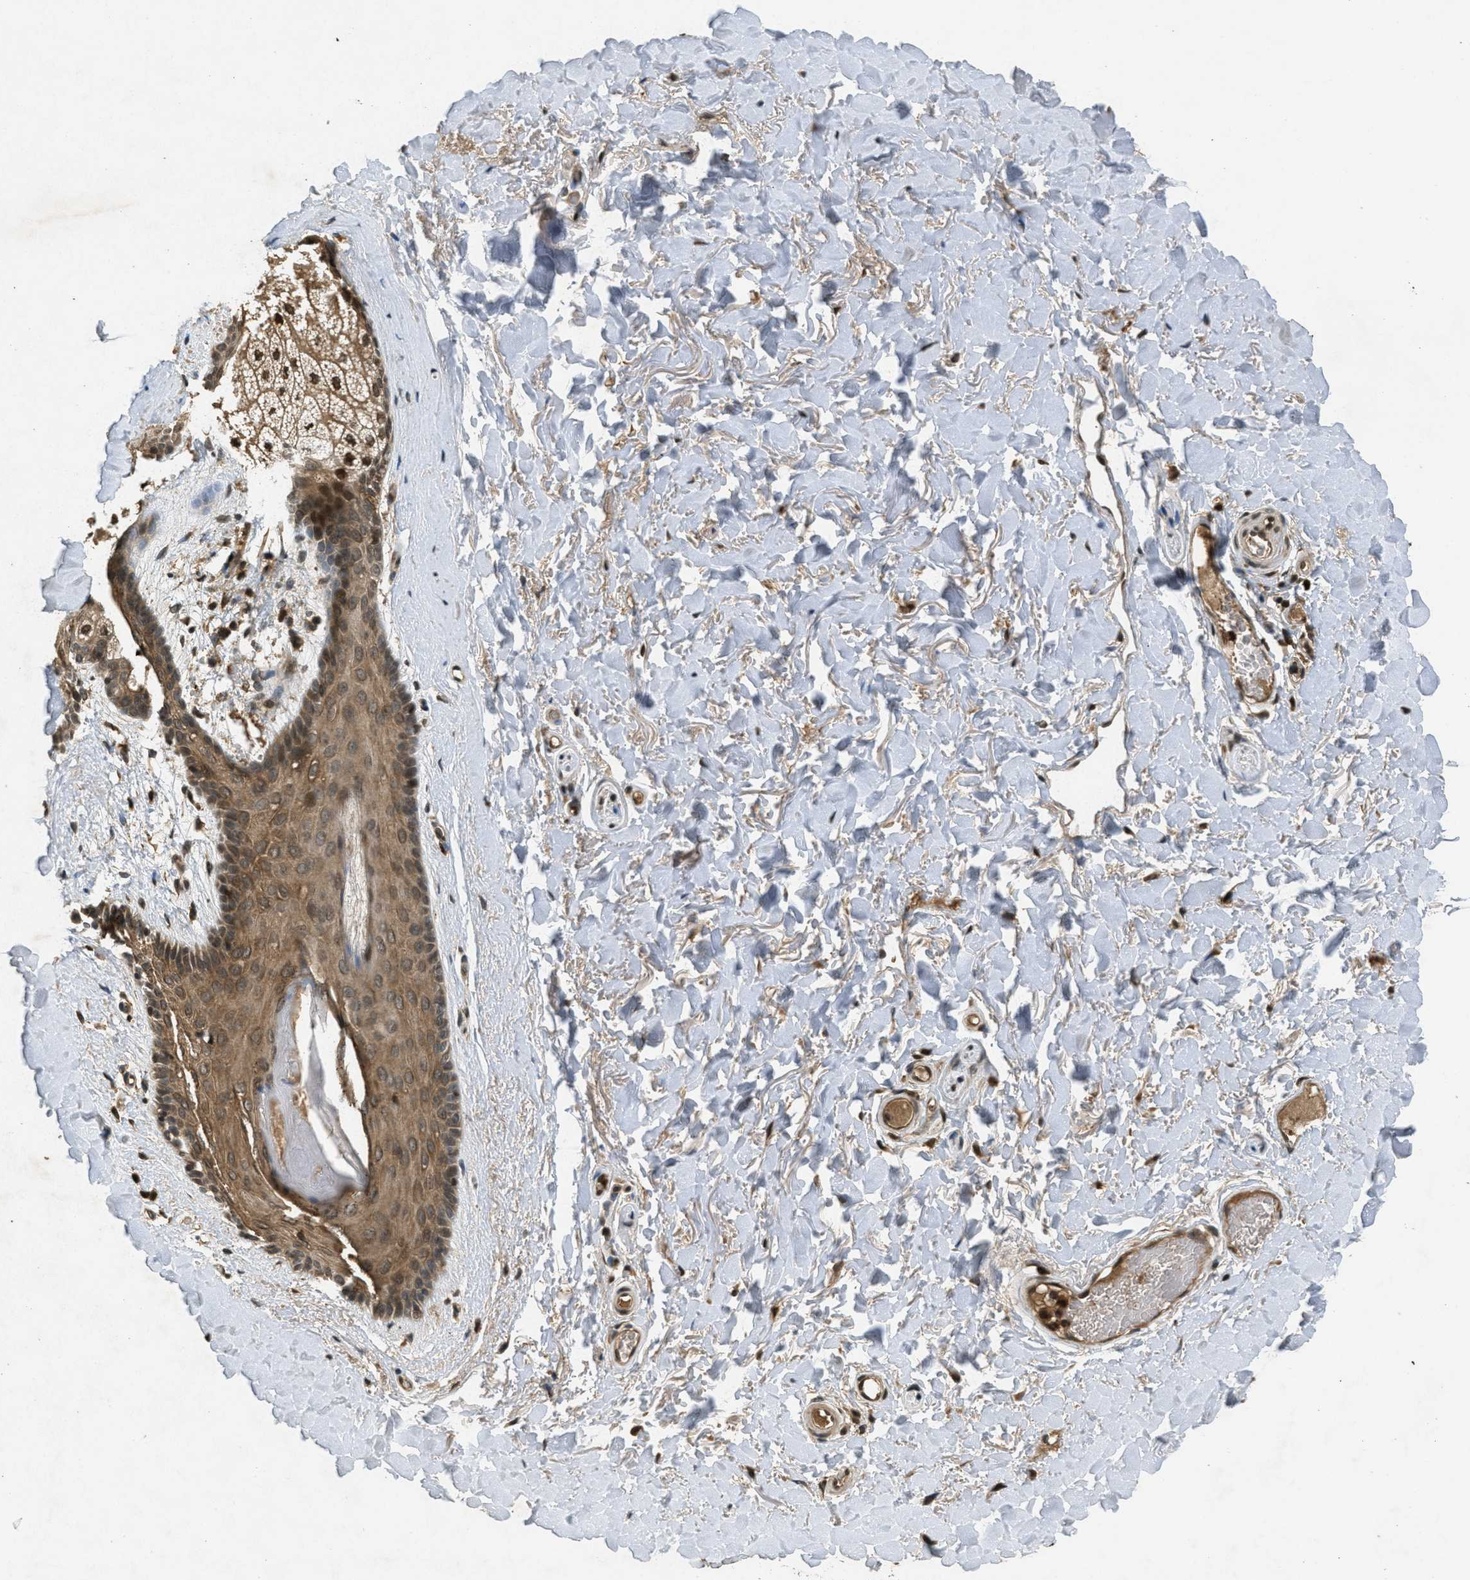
{"staining": {"intensity": "moderate", "quantity": ">75%", "location": "cytoplasmic/membranous,nuclear"}, "tissue": "skin", "cell_type": "Epidermal cells", "image_type": "normal", "snomed": [{"axis": "morphology", "description": "Normal tissue, NOS"}, {"axis": "topography", "description": "Anal"}], "caption": "An immunohistochemistry histopathology image of unremarkable tissue is shown. Protein staining in brown shows moderate cytoplasmic/membranous,nuclear positivity in skin within epidermal cells. (DAB (3,3'-diaminobenzidine) = brown stain, brightfield microscopy at high magnification).", "gene": "ATG7", "patient": {"sex": "male", "age": 74}}